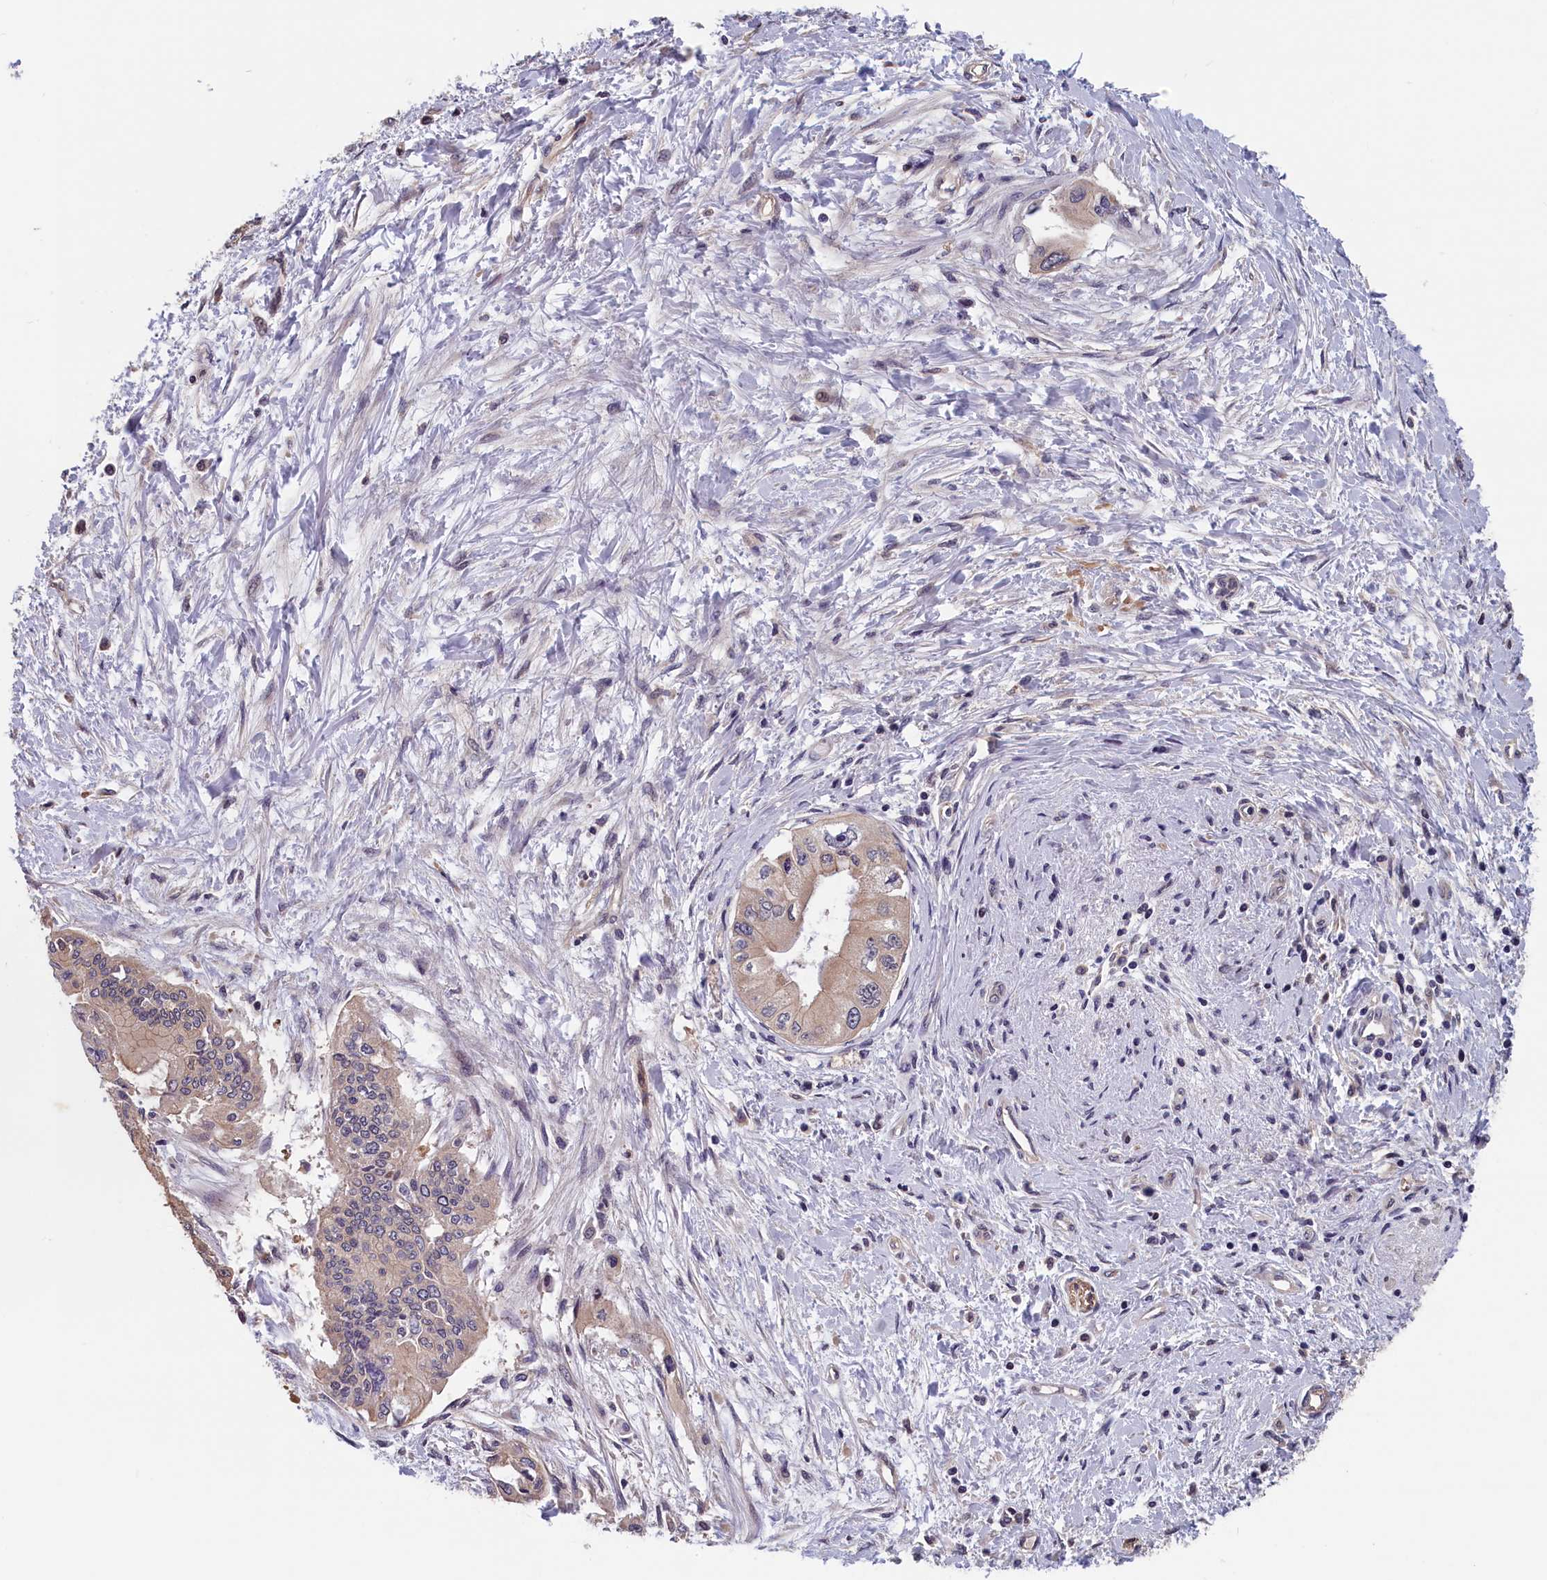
{"staining": {"intensity": "weak", "quantity": "<25%", "location": "cytoplasmic/membranous"}, "tissue": "pancreatic cancer", "cell_type": "Tumor cells", "image_type": "cancer", "snomed": [{"axis": "morphology", "description": "Adenocarcinoma, NOS"}, {"axis": "topography", "description": "Pancreas"}], "caption": "The image shows no staining of tumor cells in pancreatic cancer (adenocarcinoma).", "gene": "TMEM116", "patient": {"sex": "male", "age": 46}}